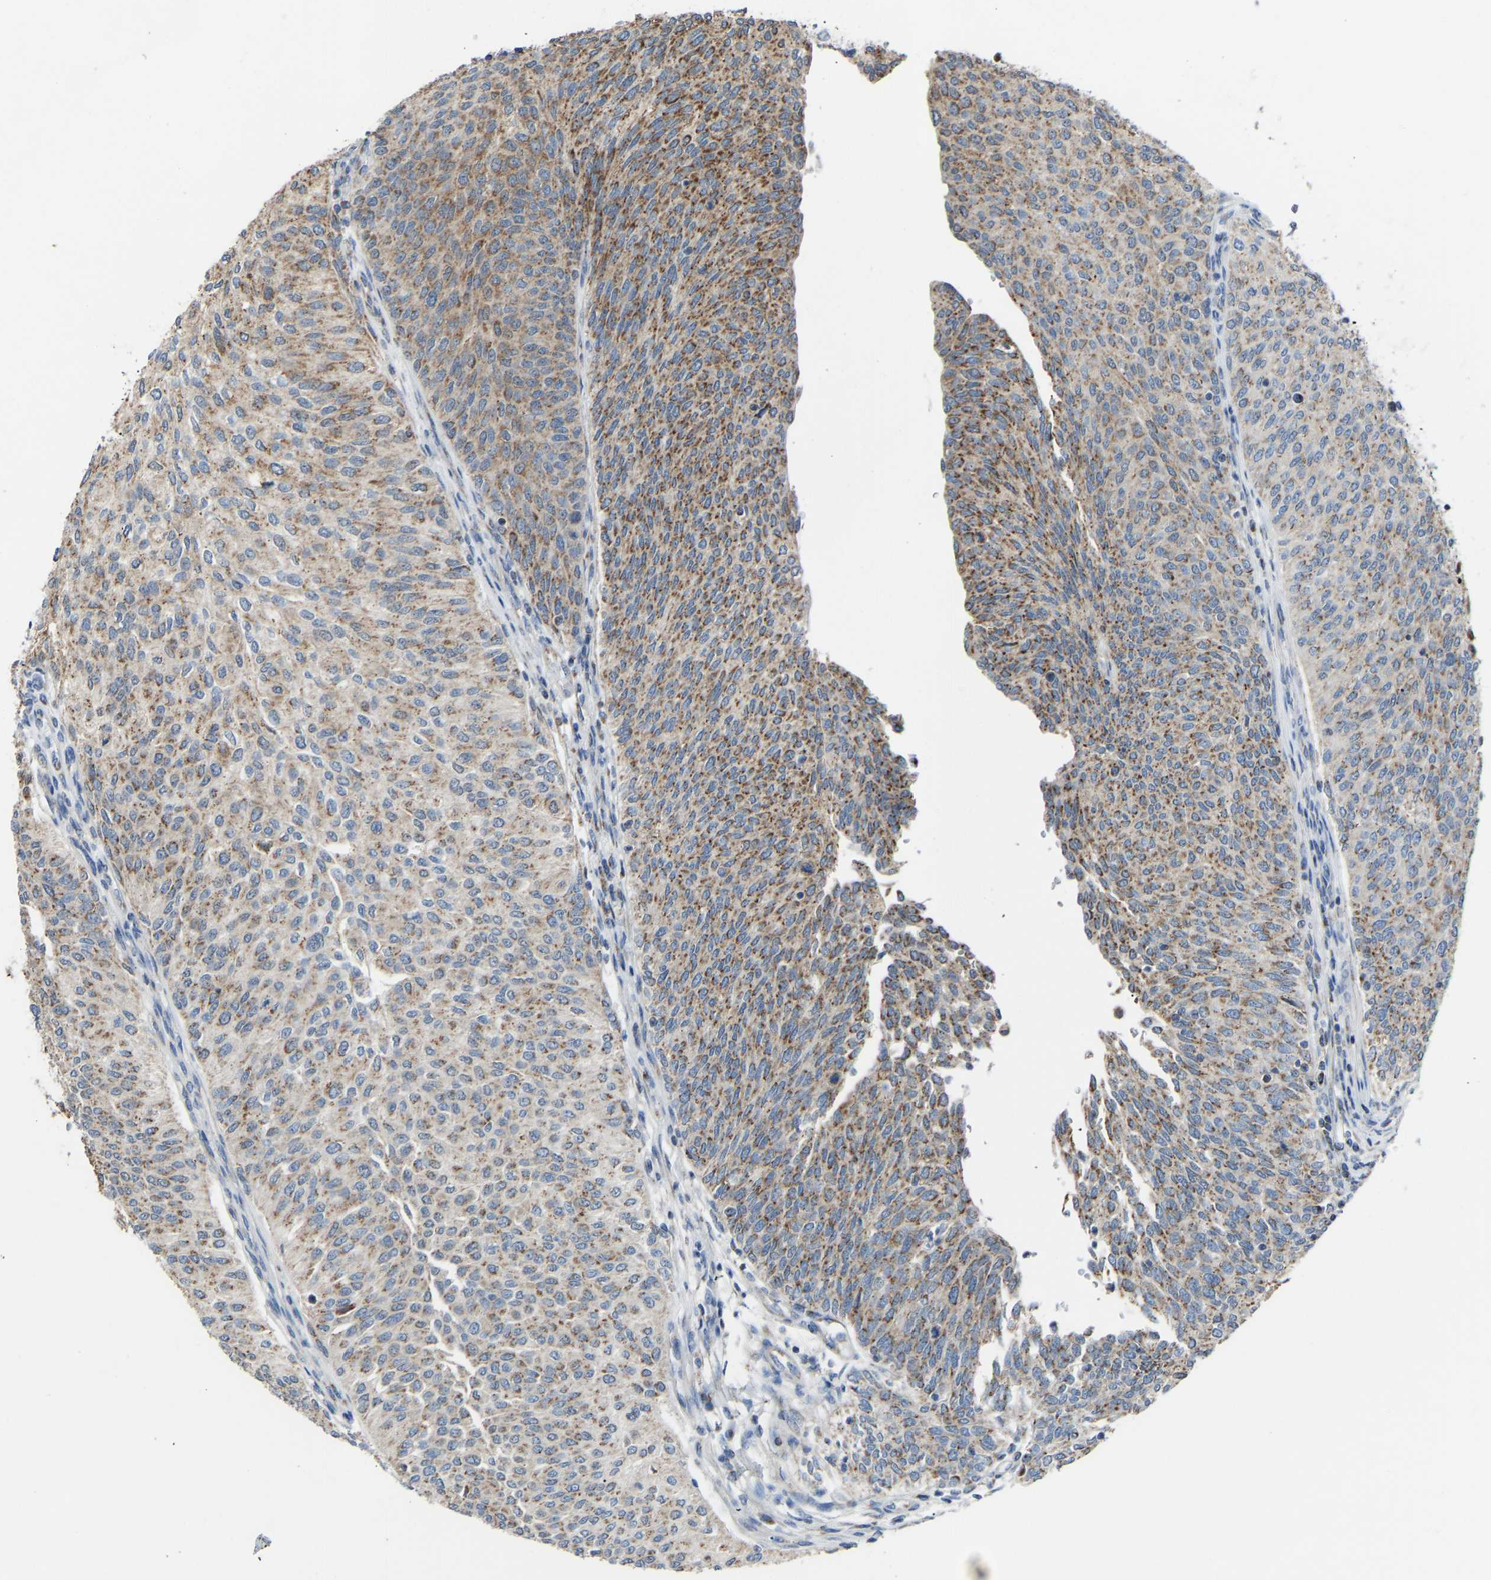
{"staining": {"intensity": "moderate", "quantity": ">75%", "location": "cytoplasmic/membranous"}, "tissue": "urothelial cancer", "cell_type": "Tumor cells", "image_type": "cancer", "snomed": [{"axis": "morphology", "description": "Urothelial carcinoma, Low grade"}, {"axis": "topography", "description": "Urinary bladder"}], "caption": "Protein positivity by IHC exhibits moderate cytoplasmic/membranous expression in about >75% of tumor cells in low-grade urothelial carcinoma.", "gene": "CANT1", "patient": {"sex": "female", "age": 79}}